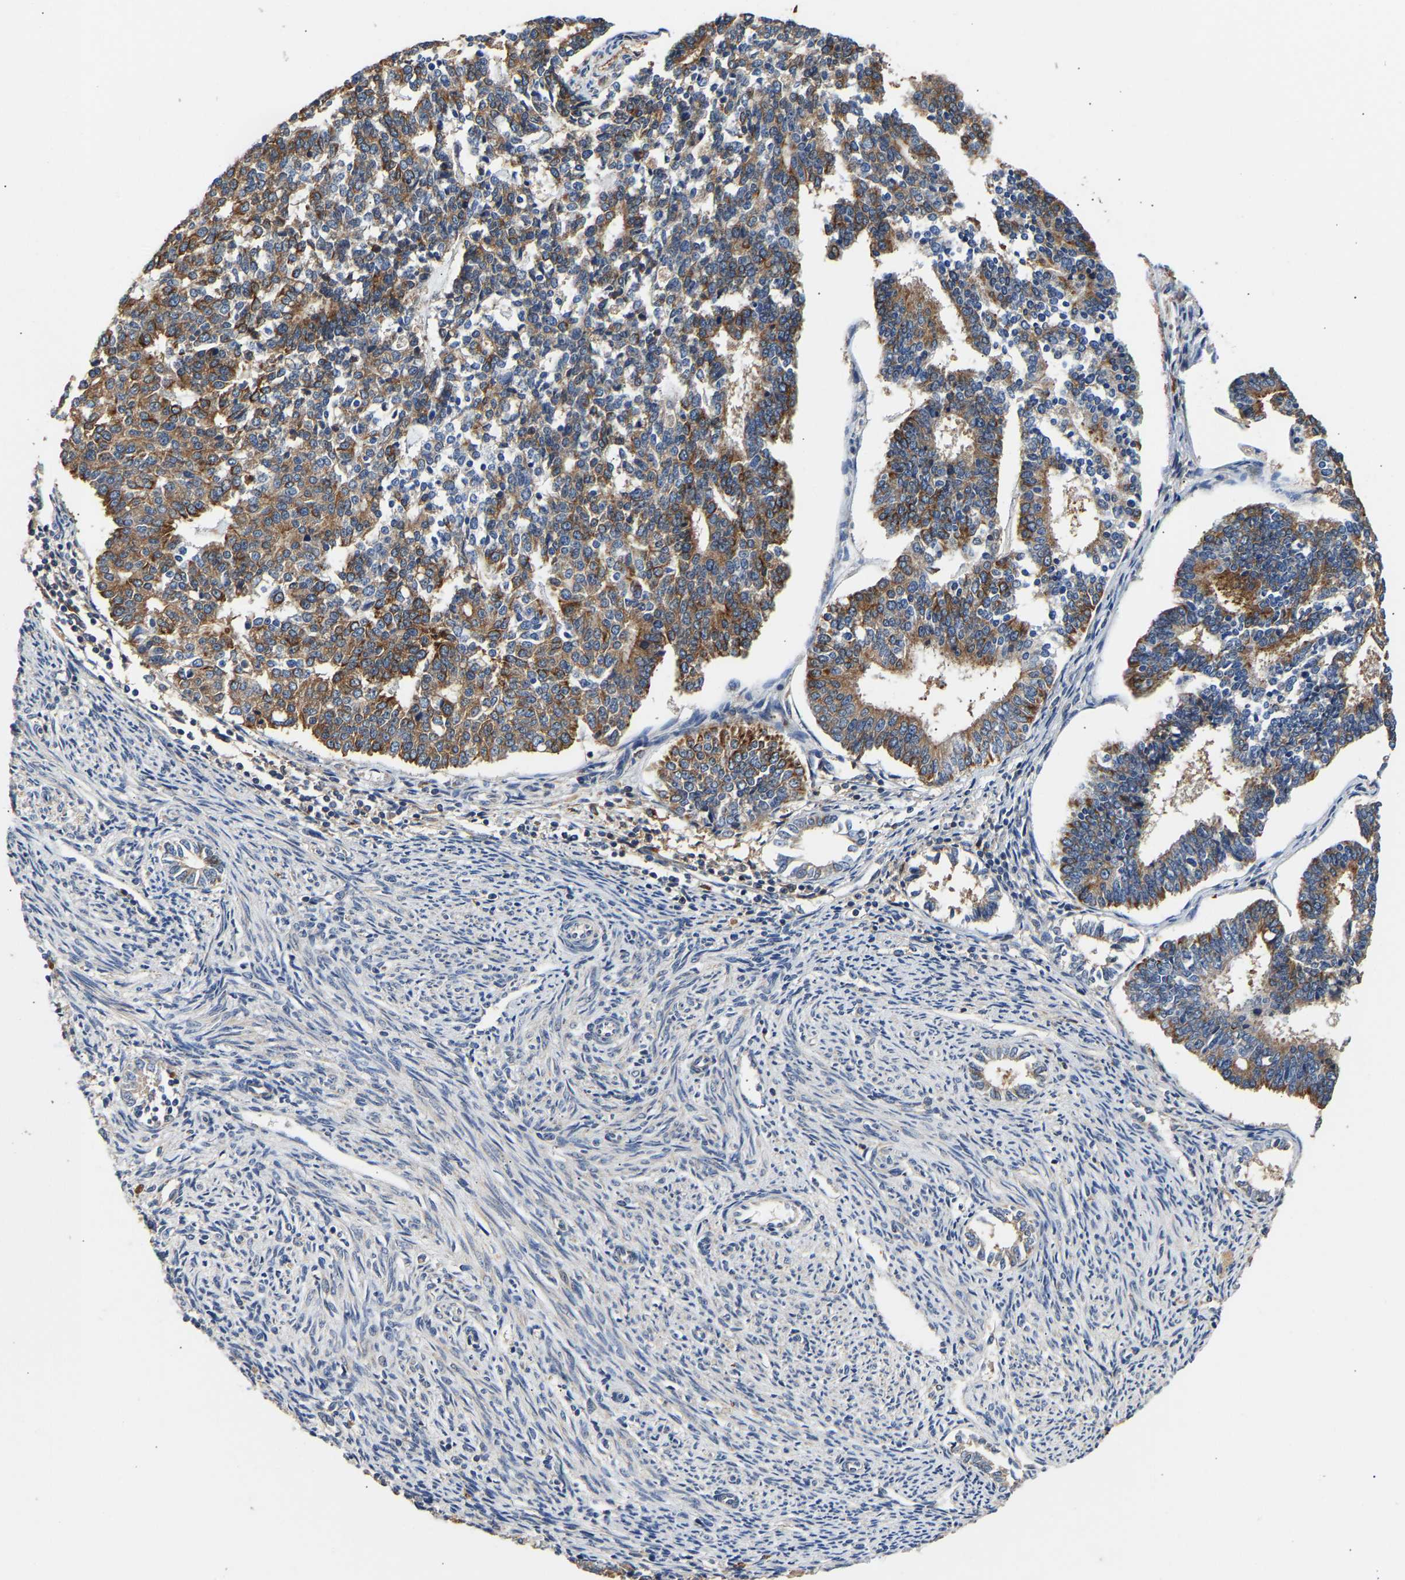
{"staining": {"intensity": "moderate", "quantity": ">75%", "location": "cytoplasmic/membranous"}, "tissue": "endometrial cancer", "cell_type": "Tumor cells", "image_type": "cancer", "snomed": [{"axis": "morphology", "description": "Adenocarcinoma, NOS"}, {"axis": "topography", "description": "Endometrium"}], "caption": "Immunohistochemical staining of endometrial cancer displays medium levels of moderate cytoplasmic/membranous positivity in approximately >75% of tumor cells.", "gene": "LRBA", "patient": {"sex": "female", "age": 70}}